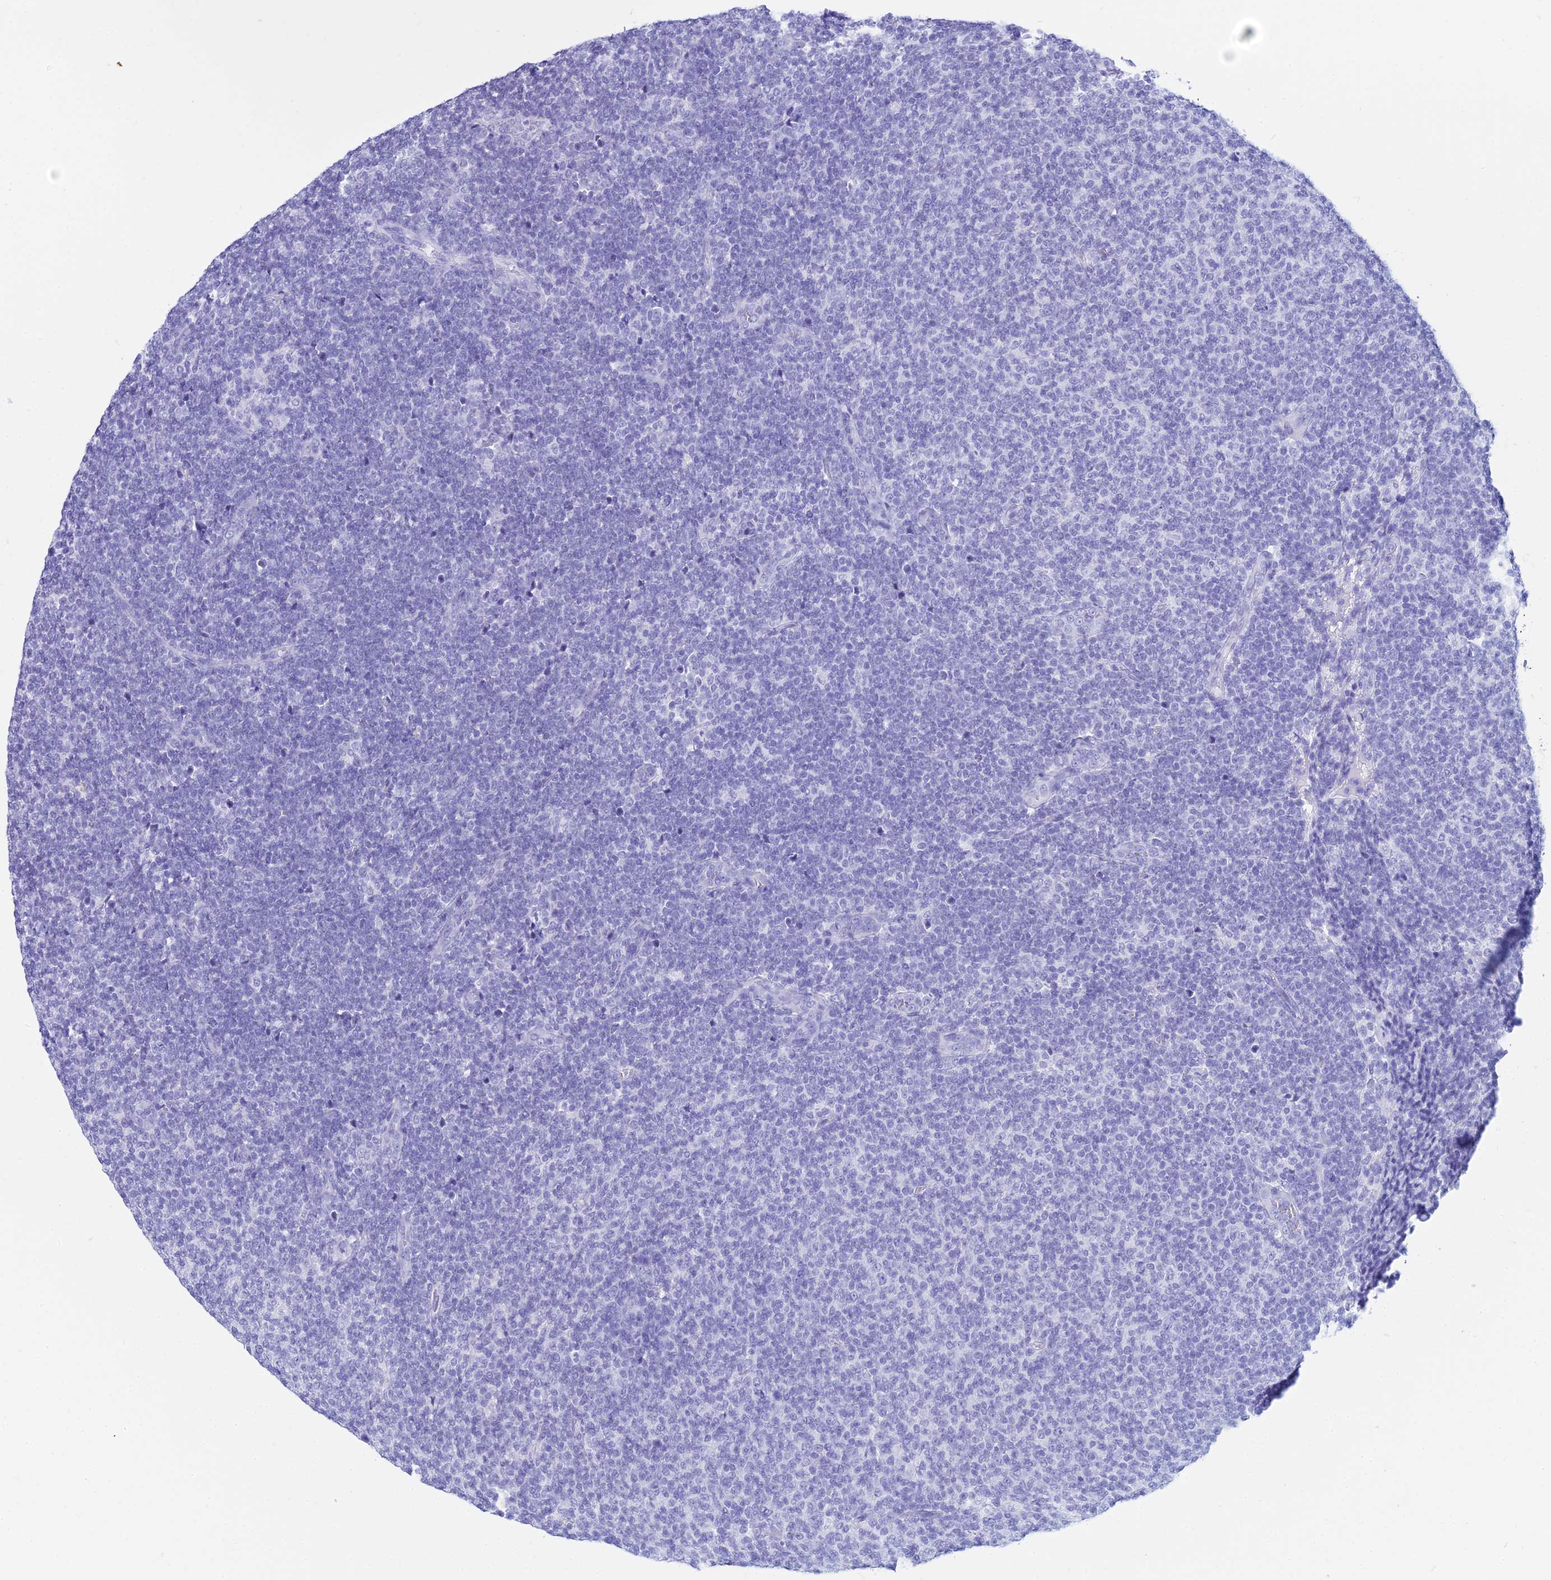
{"staining": {"intensity": "negative", "quantity": "none", "location": "none"}, "tissue": "lymphoma", "cell_type": "Tumor cells", "image_type": "cancer", "snomed": [{"axis": "morphology", "description": "Malignant lymphoma, non-Hodgkin's type, Low grade"}, {"axis": "topography", "description": "Lymph node"}], "caption": "There is no significant expression in tumor cells of malignant lymphoma, non-Hodgkin's type (low-grade).", "gene": "ZNF442", "patient": {"sex": "male", "age": 66}}